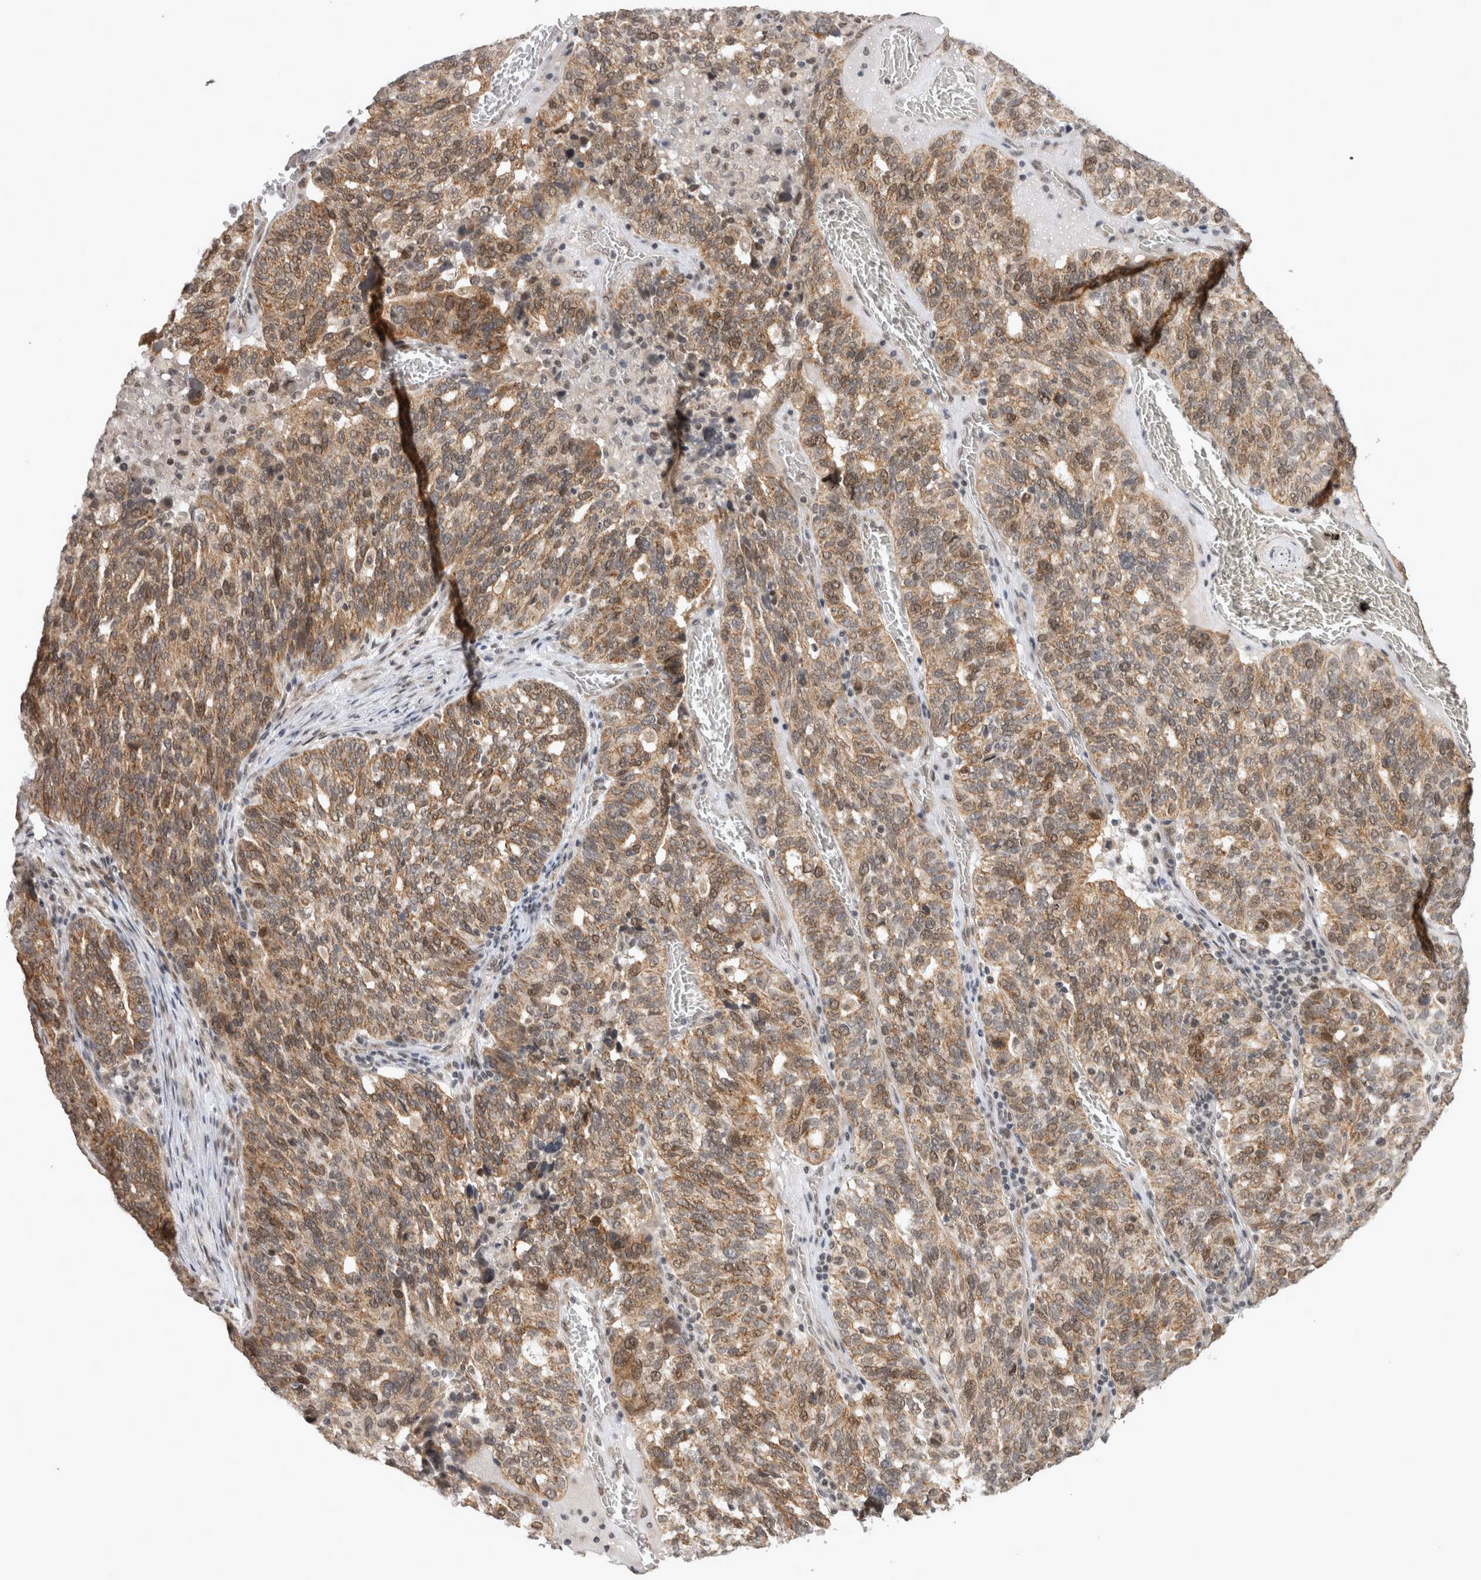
{"staining": {"intensity": "moderate", "quantity": ">75%", "location": "cytoplasmic/membranous,nuclear"}, "tissue": "ovarian cancer", "cell_type": "Tumor cells", "image_type": "cancer", "snomed": [{"axis": "morphology", "description": "Cystadenocarcinoma, serous, NOS"}, {"axis": "topography", "description": "Ovary"}], "caption": "About >75% of tumor cells in human serous cystadenocarcinoma (ovarian) show moderate cytoplasmic/membranous and nuclear protein staining as visualized by brown immunohistochemical staining.", "gene": "TMEM65", "patient": {"sex": "female", "age": 59}}